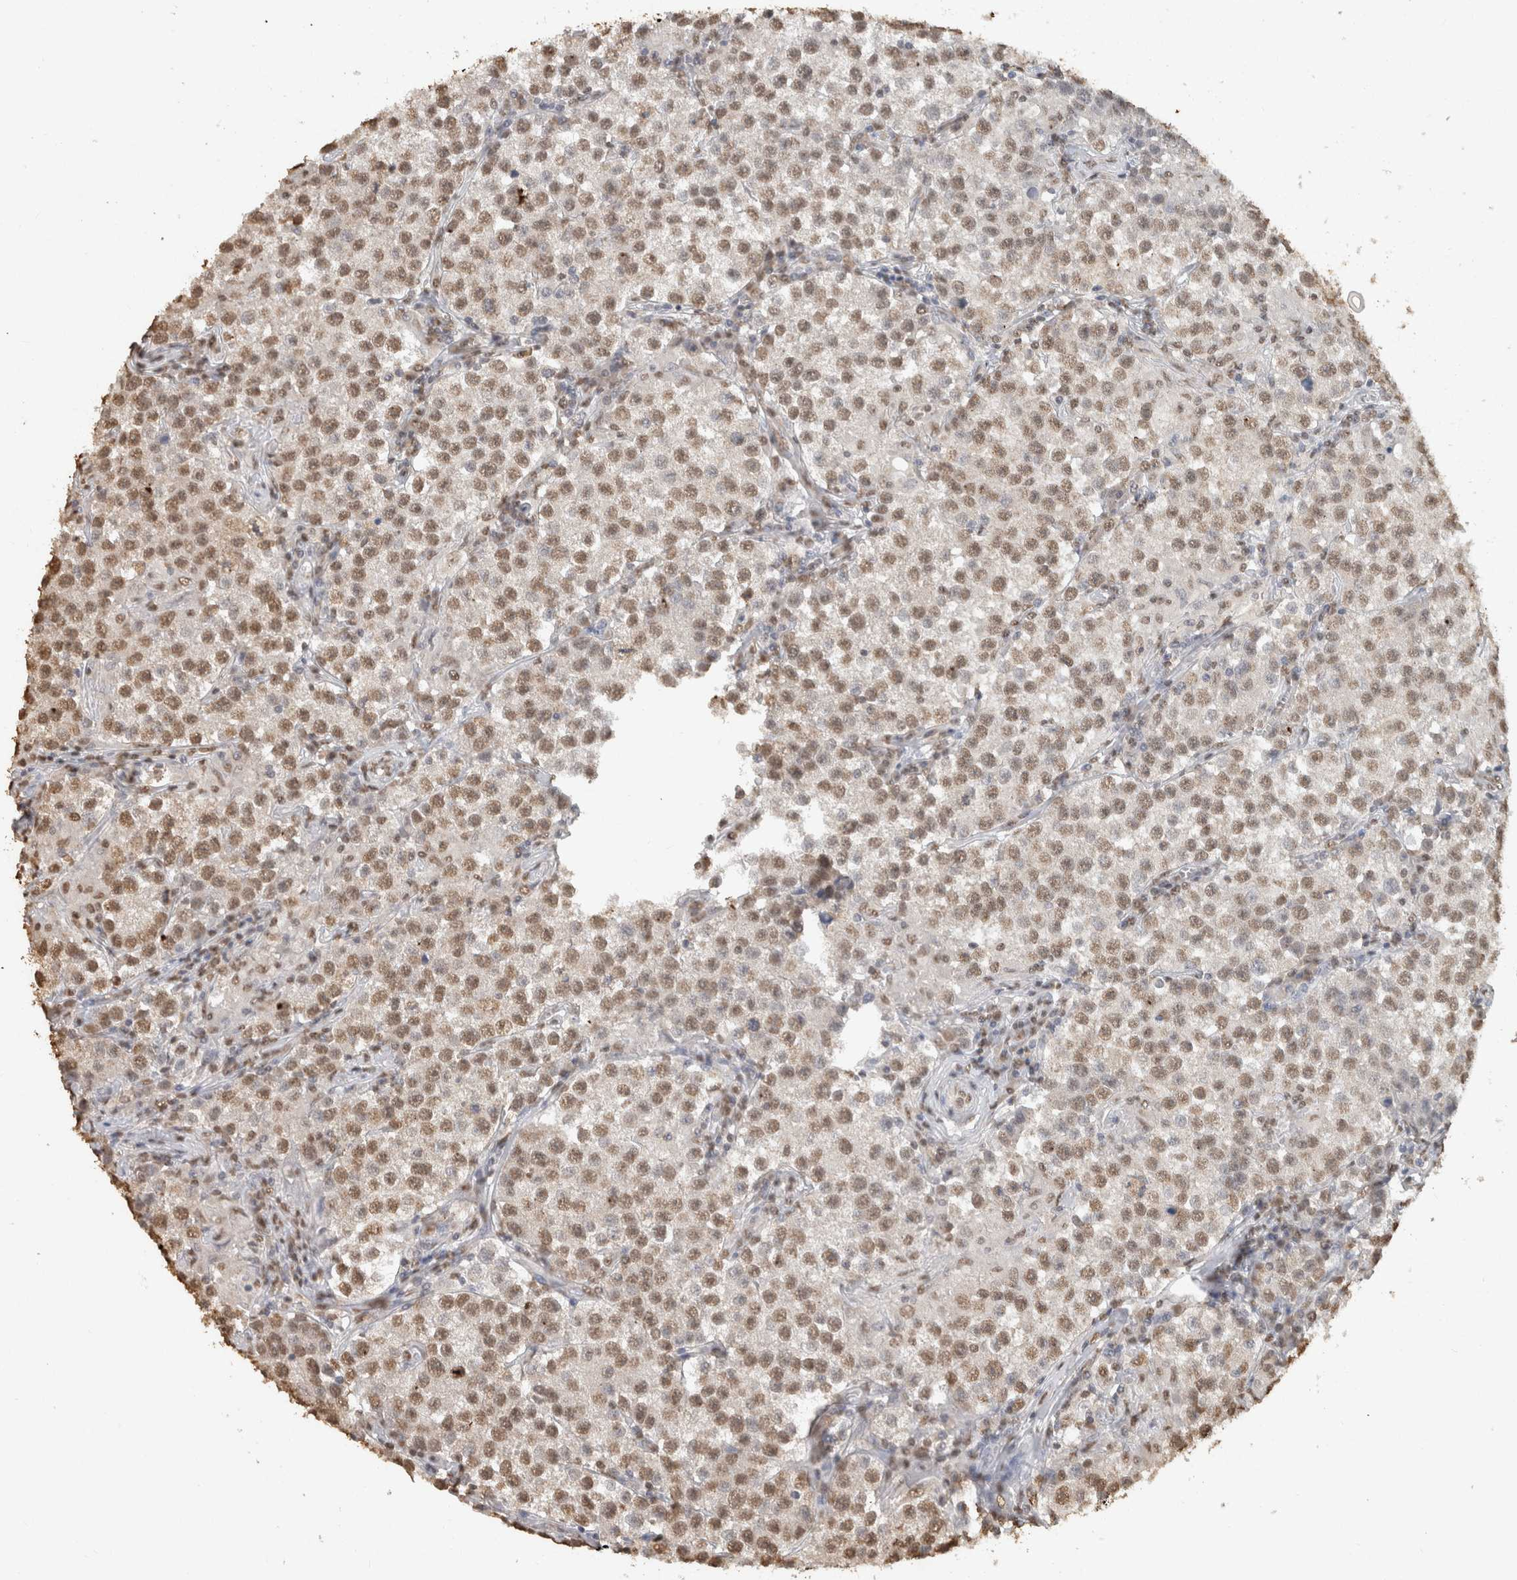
{"staining": {"intensity": "moderate", "quantity": ">75%", "location": "nuclear"}, "tissue": "testis cancer", "cell_type": "Tumor cells", "image_type": "cancer", "snomed": [{"axis": "morphology", "description": "Seminoma, NOS"}, {"axis": "morphology", "description": "Carcinoma, Embryonal, NOS"}, {"axis": "topography", "description": "Testis"}], "caption": "There is medium levels of moderate nuclear expression in tumor cells of testis cancer, as demonstrated by immunohistochemical staining (brown color).", "gene": "HAND2", "patient": {"sex": "male", "age": 43}}